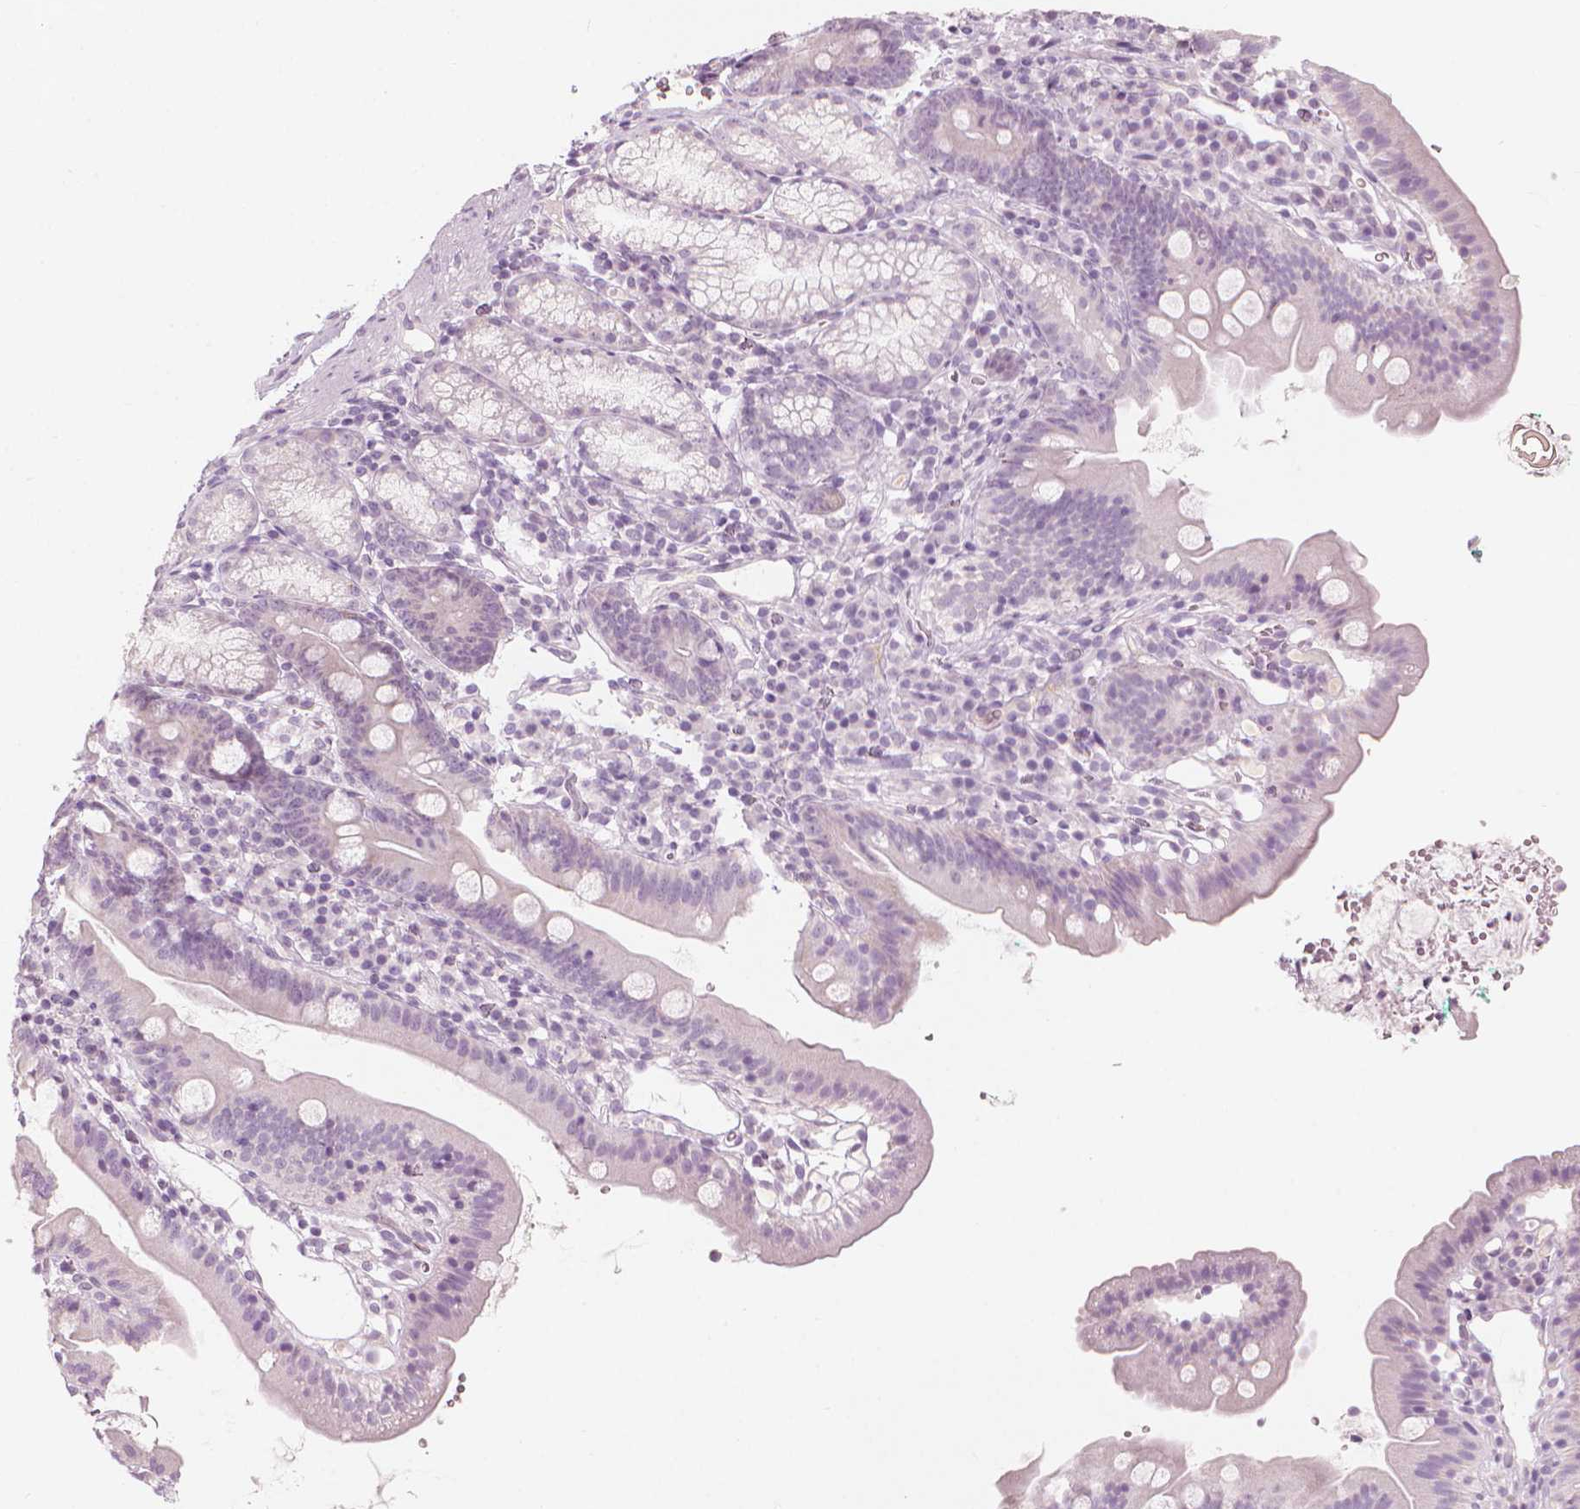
{"staining": {"intensity": "negative", "quantity": "none", "location": "none"}, "tissue": "duodenum", "cell_type": "Glandular cells", "image_type": "normal", "snomed": [{"axis": "morphology", "description": "Normal tissue, NOS"}, {"axis": "topography", "description": "Duodenum"}], "caption": "This micrograph is of normal duodenum stained with immunohistochemistry to label a protein in brown with the nuclei are counter-stained blue. There is no positivity in glandular cells. (Brightfield microscopy of DAB IHC at high magnification).", "gene": "CFAP126", "patient": {"sex": "female", "age": 67}}